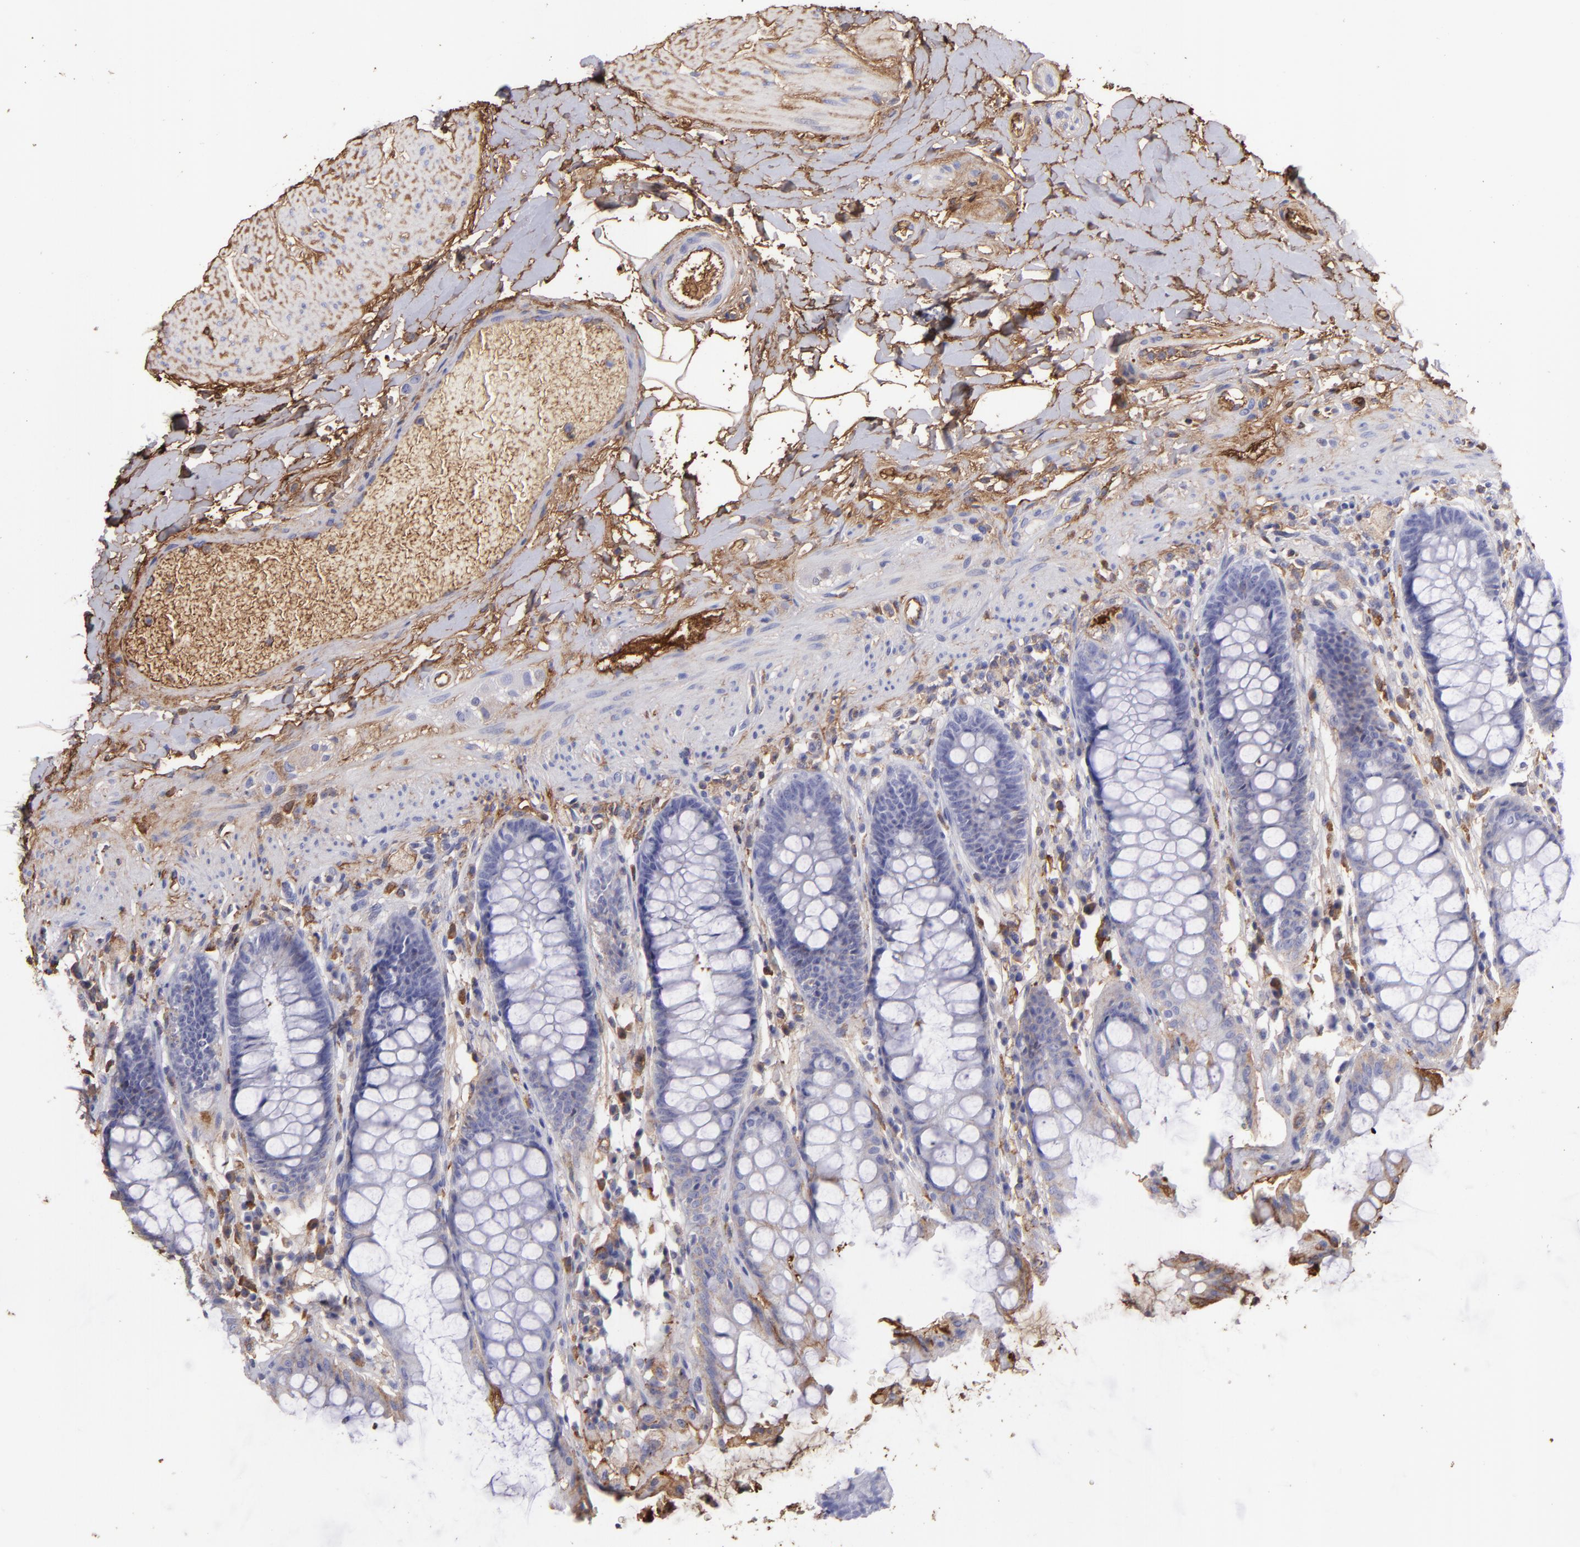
{"staining": {"intensity": "negative", "quantity": "none", "location": "none"}, "tissue": "rectum", "cell_type": "Glandular cells", "image_type": "normal", "snomed": [{"axis": "morphology", "description": "Normal tissue, NOS"}, {"axis": "topography", "description": "Rectum"}], "caption": "IHC micrograph of benign rectum: human rectum stained with DAB exhibits no significant protein positivity in glandular cells. (Immunohistochemistry, brightfield microscopy, high magnification).", "gene": "FGB", "patient": {"sex": "female", "age": 46}}